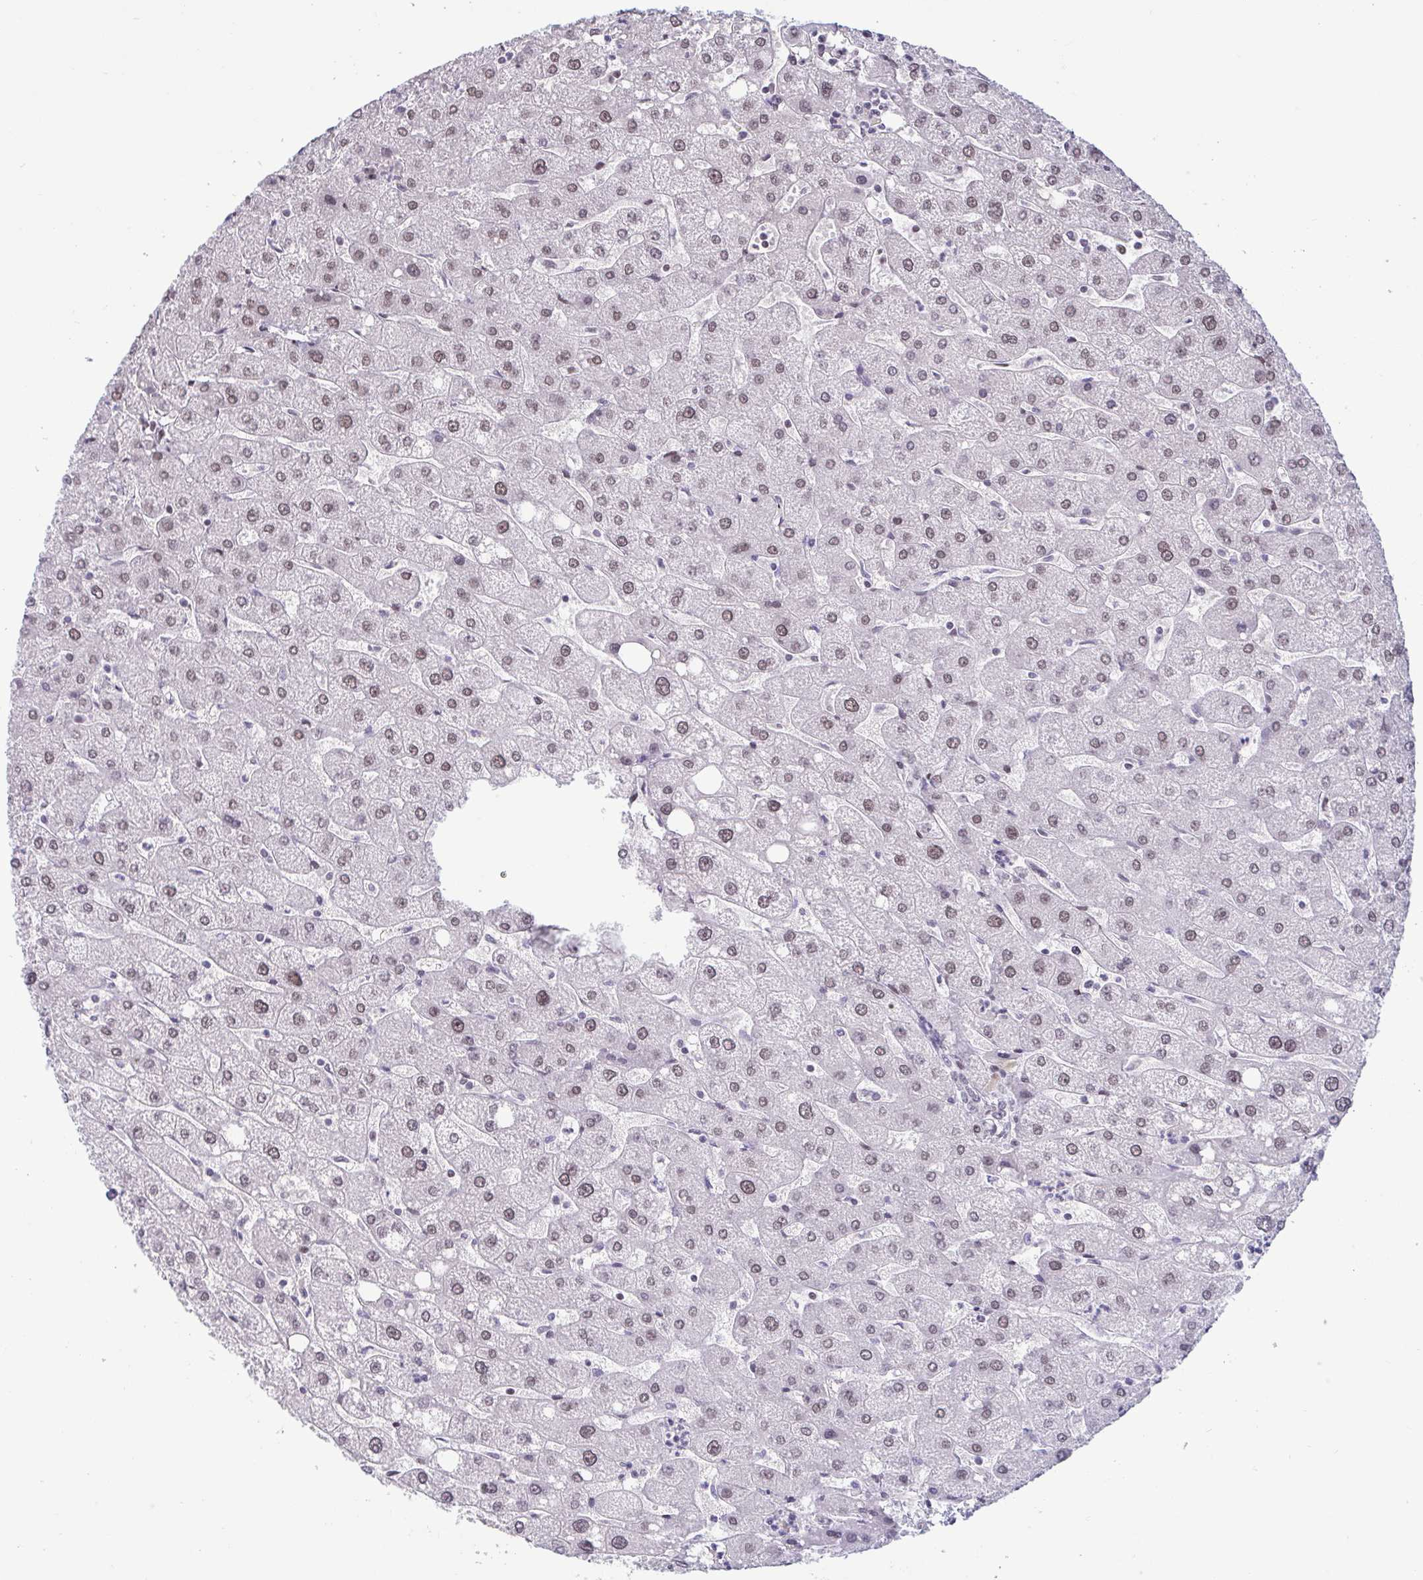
{"staining": {"intensity": "weak", "quantity": "<25%", "location": "nuclear"}, "tissue": "liver", "cell_type": "Cholangiocytes", "image_type": "normal", "snomed": [{"axis": "morphology", "description": "Normal tissue, NOS"}, {"axis": "topography", "description": "Liver"}], "caption": "Protein analysis of unremarkable liver exhibits no significant positivity in cholangiocytes. Nuclei are stained in blue.", "gene": "CBFA2T2", "patient": {"sex": "male", "age": 67}}